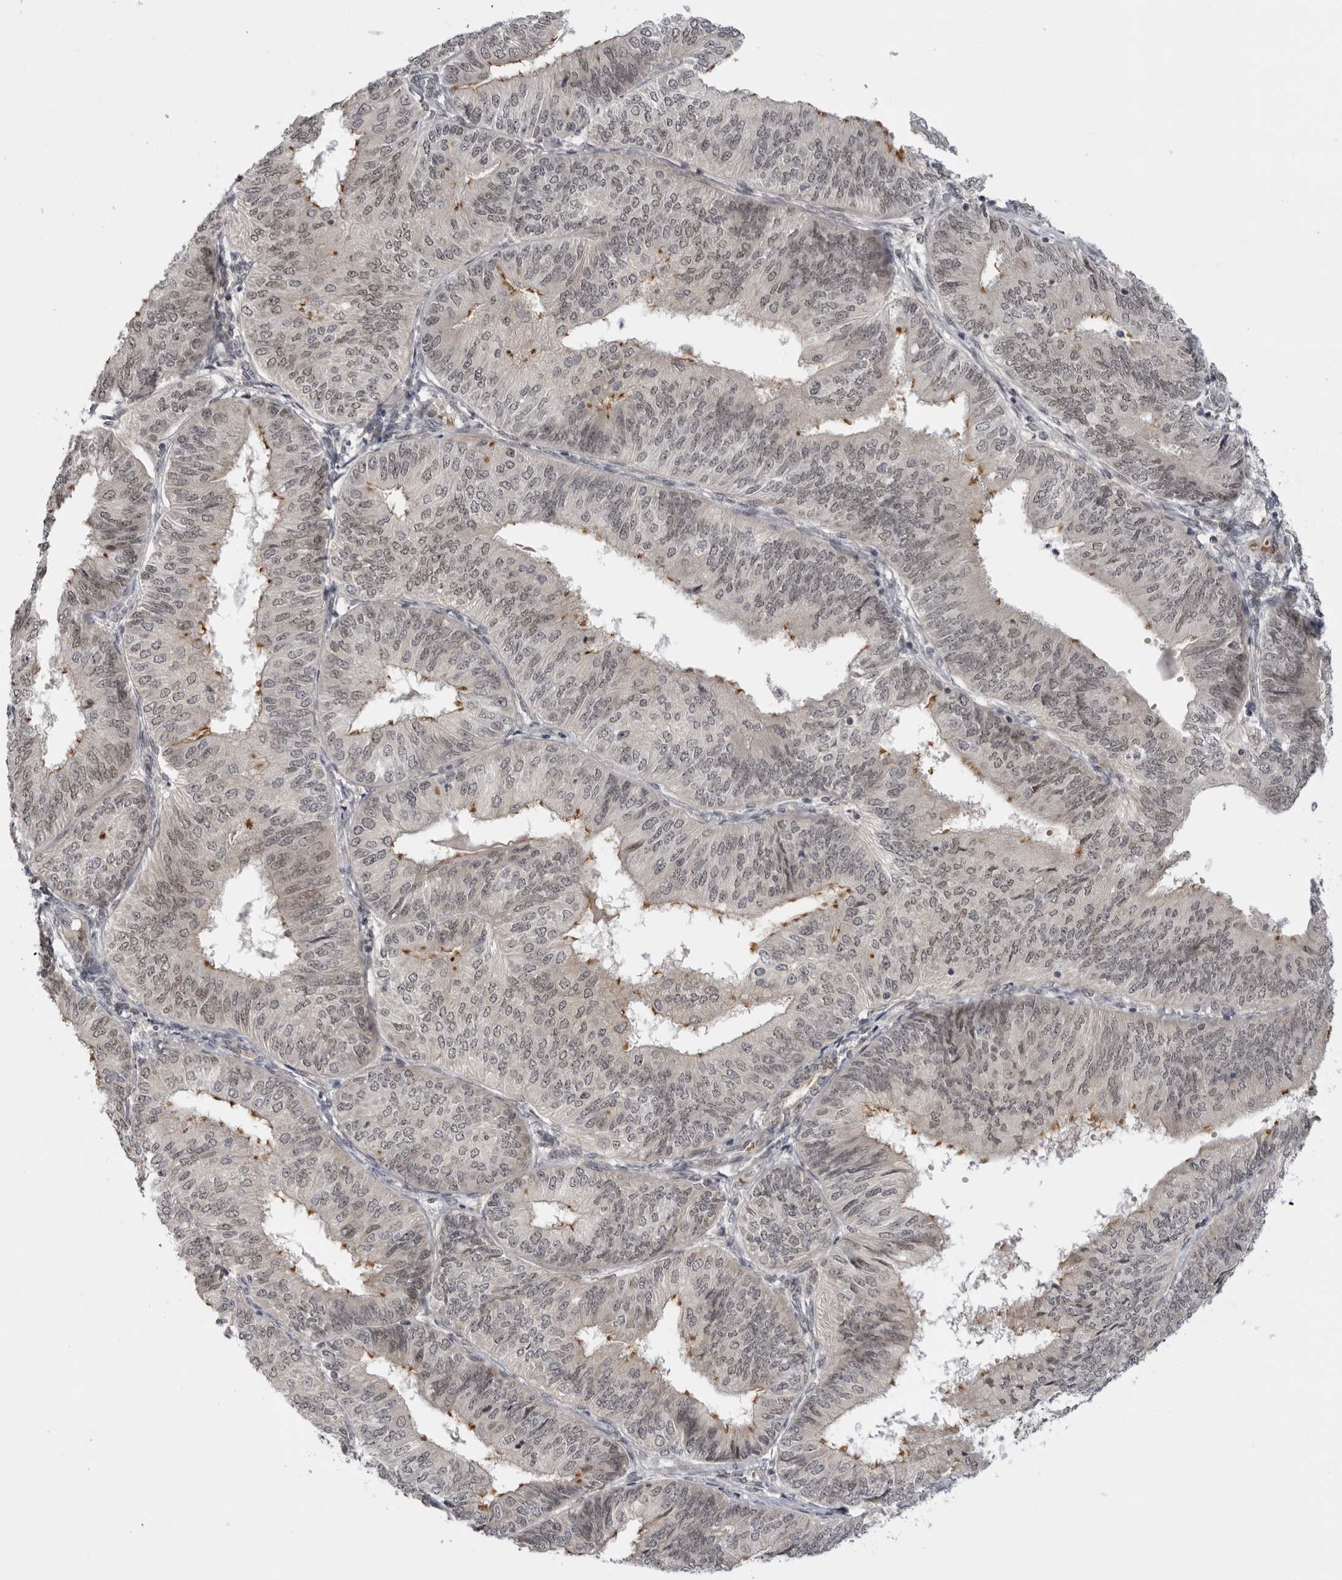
{"staining": {"intensity": "moderate", "quantity": ">75%", "location": "nuclear"}, "tissue": "endometrial cancer", "cell_type": "Tumor cells", "image_type": "cancer", "snomed": [{"axis": "morphology", "description": "Adenocarcinoma, NOS"}, {"axis": "topography", "description": "Endometrium"}], "caption": "Immunohistochemistry (IHC) histopathology image of neoplastic tissue: endometrial cancer (adenocarcinoma) stained using immunohistochemistry demonstrates medium levels of moderate protein expression localized specifically in the nuclear of tumor cells, appearing as a nuclear brown color.", "gene": "ALPK2", "patient": {"sex": "female", "age": 58}}